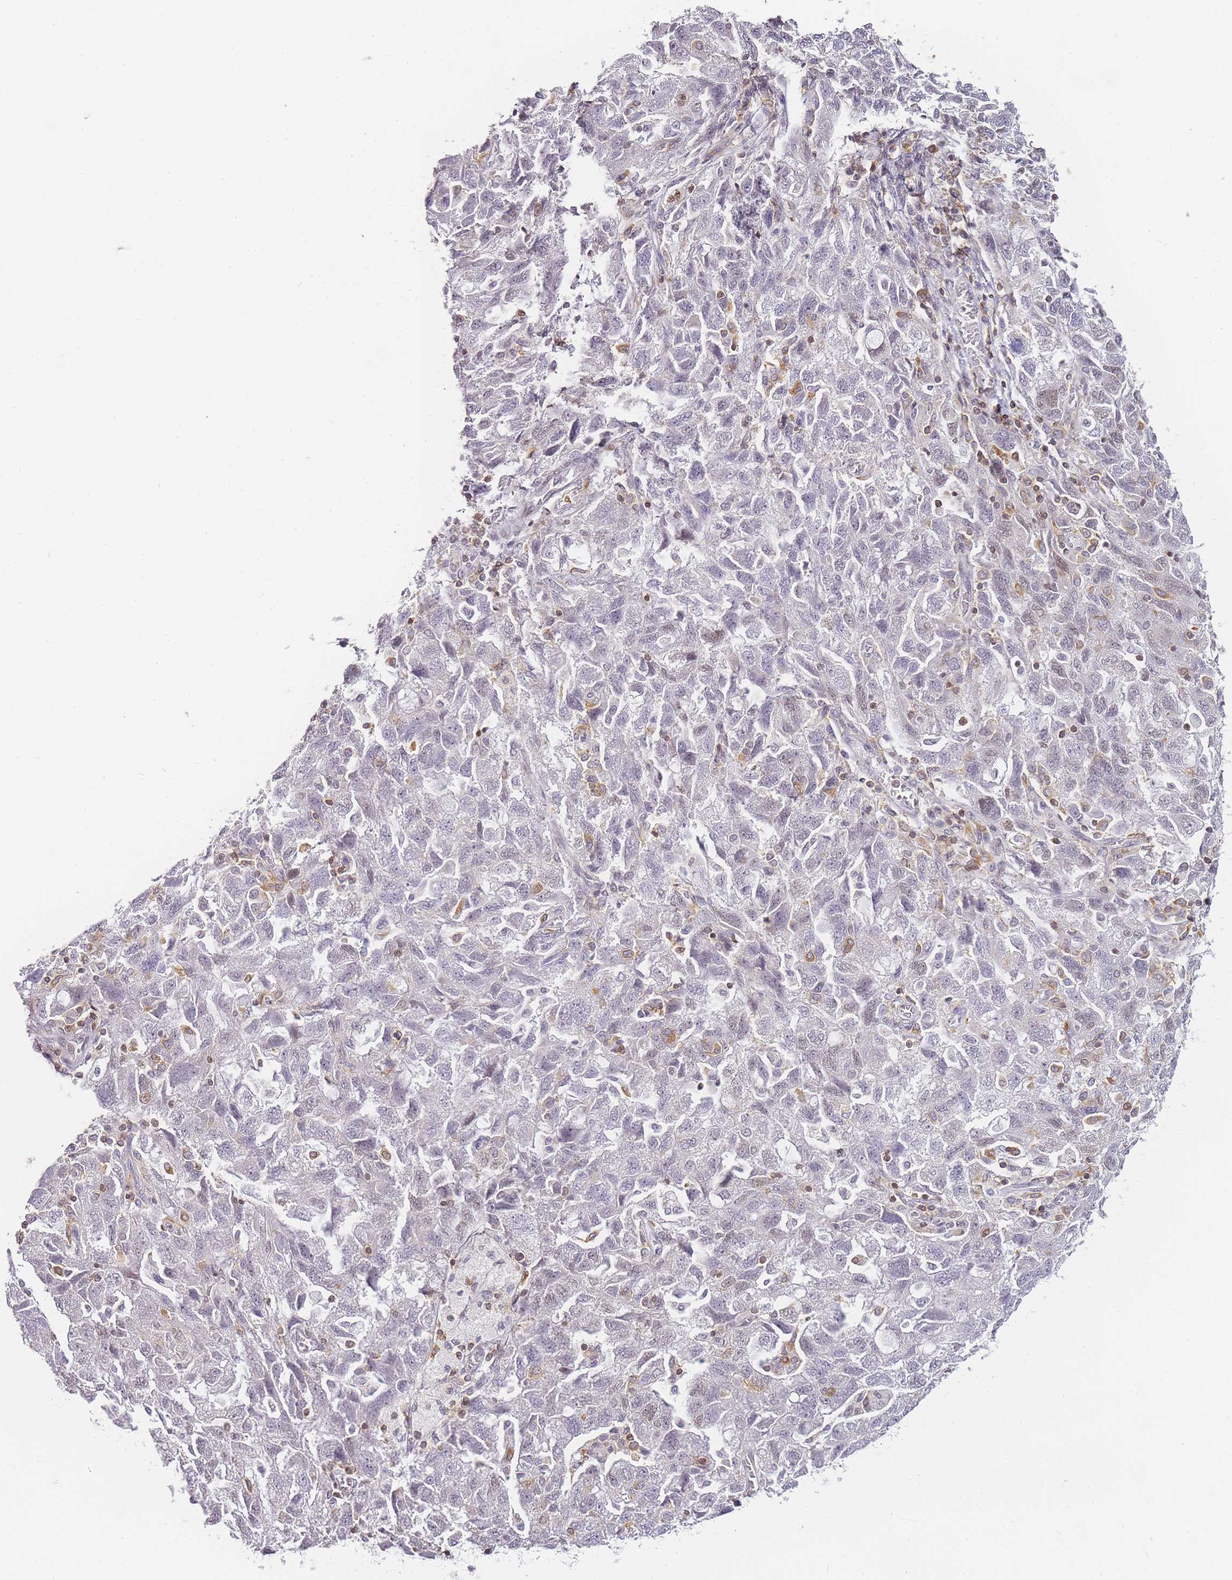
{"staining": {"intensity": "negative", "quantity": "none", "location": "none"}, "tissue": "ovarian cancer", "cell_type": "Tumor cells", "image_type": "cancer", "snomed": [{"axis": "morphology", "description": "Carcinoma, NOS"}, {"axis": "morphology", "description": "Cystadenocarcinoma, serous, NOS"}, {"axis": "topography", "description": "Ovary"}], "caption": "IHC of human ovarian cancer (carcinoma) demonstrates no staining in tumor cells.", "gene": "JAKMIP1", "patient": {"sex": "female", "age": 69}}